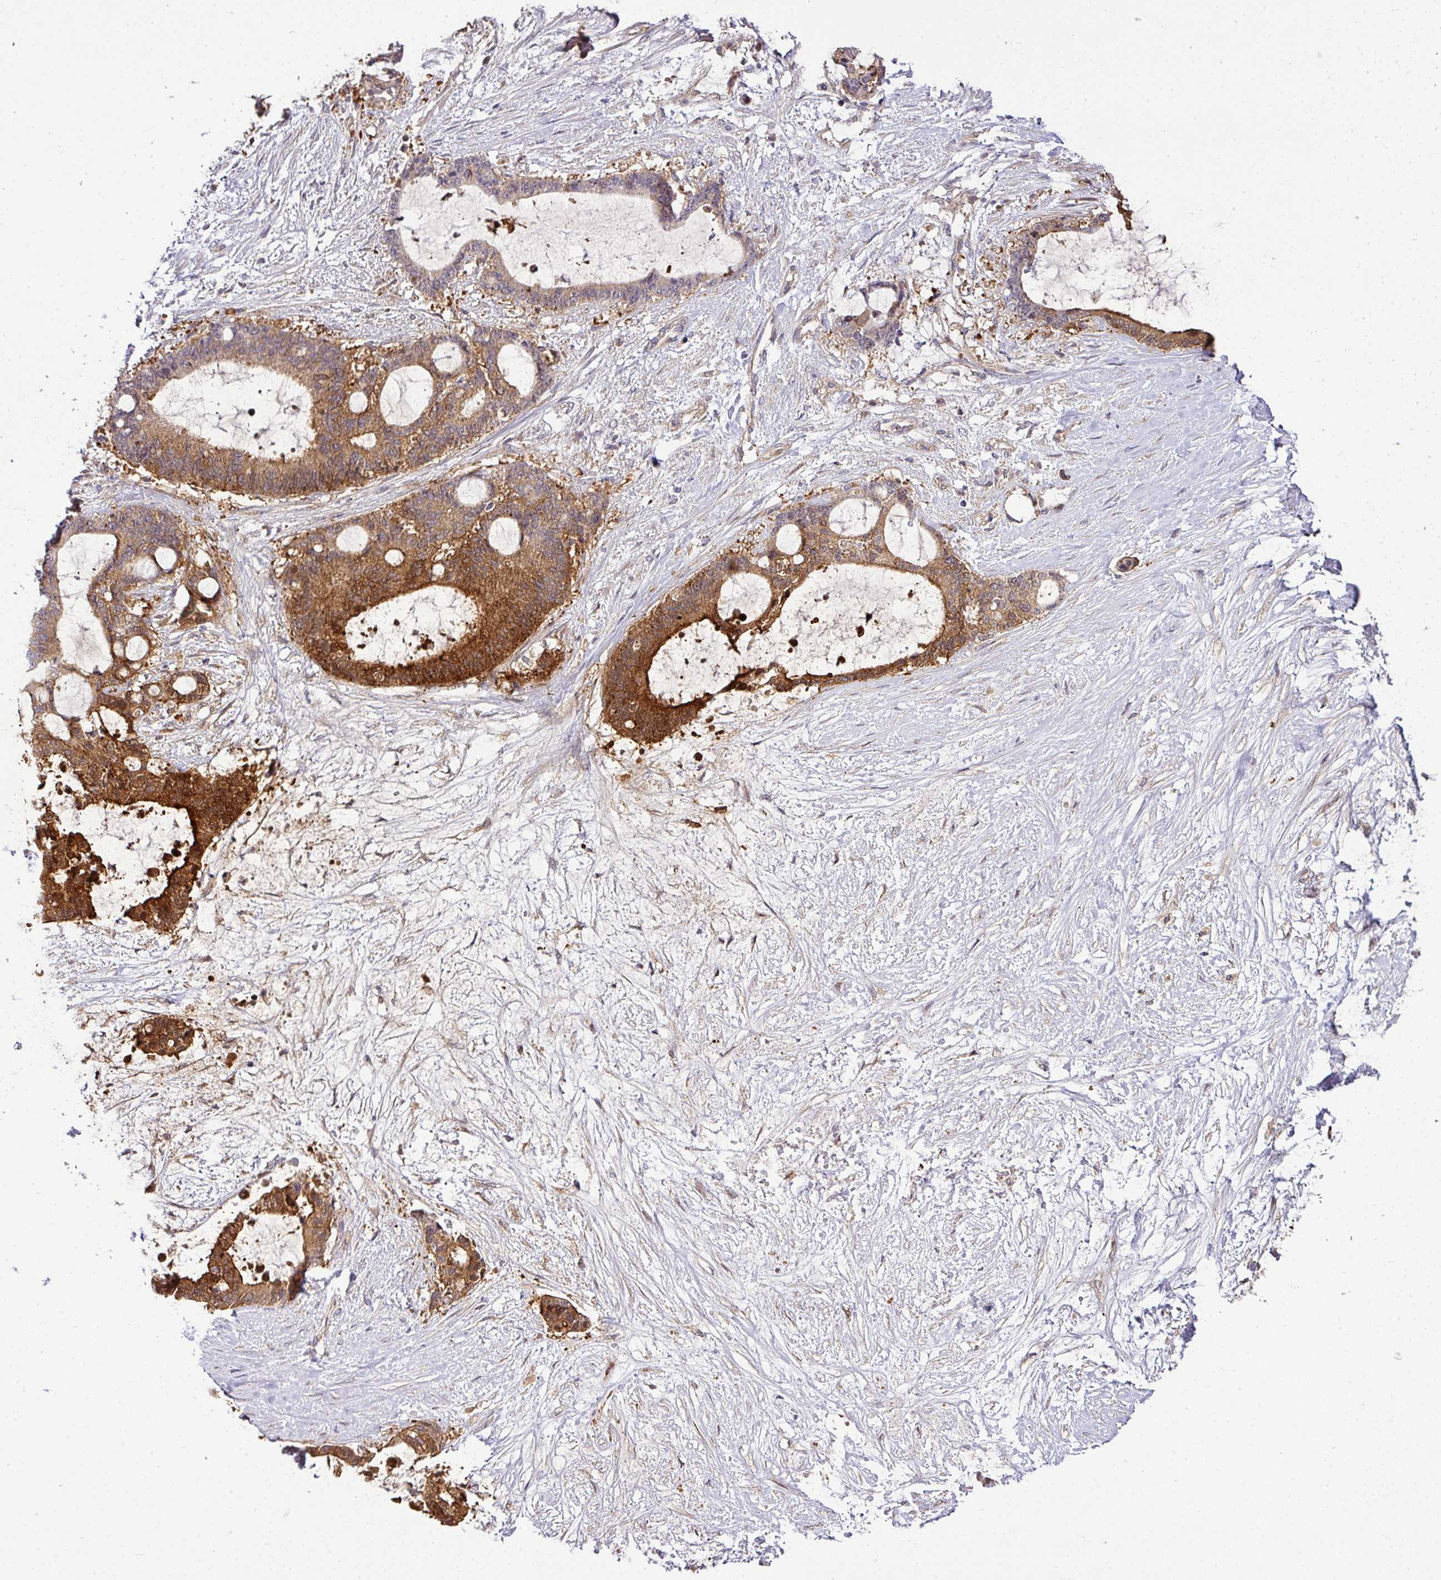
{"staining": {"intensity": "moderate", "quantity": ">75%", "location": "cytoplasmic/membranous"}, "tissue": "liver cancer", "cell_type": "Tumor cells", "image_type": "cancer", "snomed": [{"axis": "morphology", "description": "Normal tissue, NOS"}, {"axis": "morphology", "description": "Cholangiocarcinoma"}, {"axis": "topography", "description": "Liver"}, {"axis": "topography", "description": "Peripheral nerve tissue"}], "caption": "Immunohistochemistry (IHC) image of cholangiocarcinoma (liver) stained for a protein (brown), which demonstrates medium levels of moderate cytoplasmic/membranous positivity in approximately >75% of tumor cells.", "gene": "TMEM107", "patient": {"sex": "female", "age": 73}}